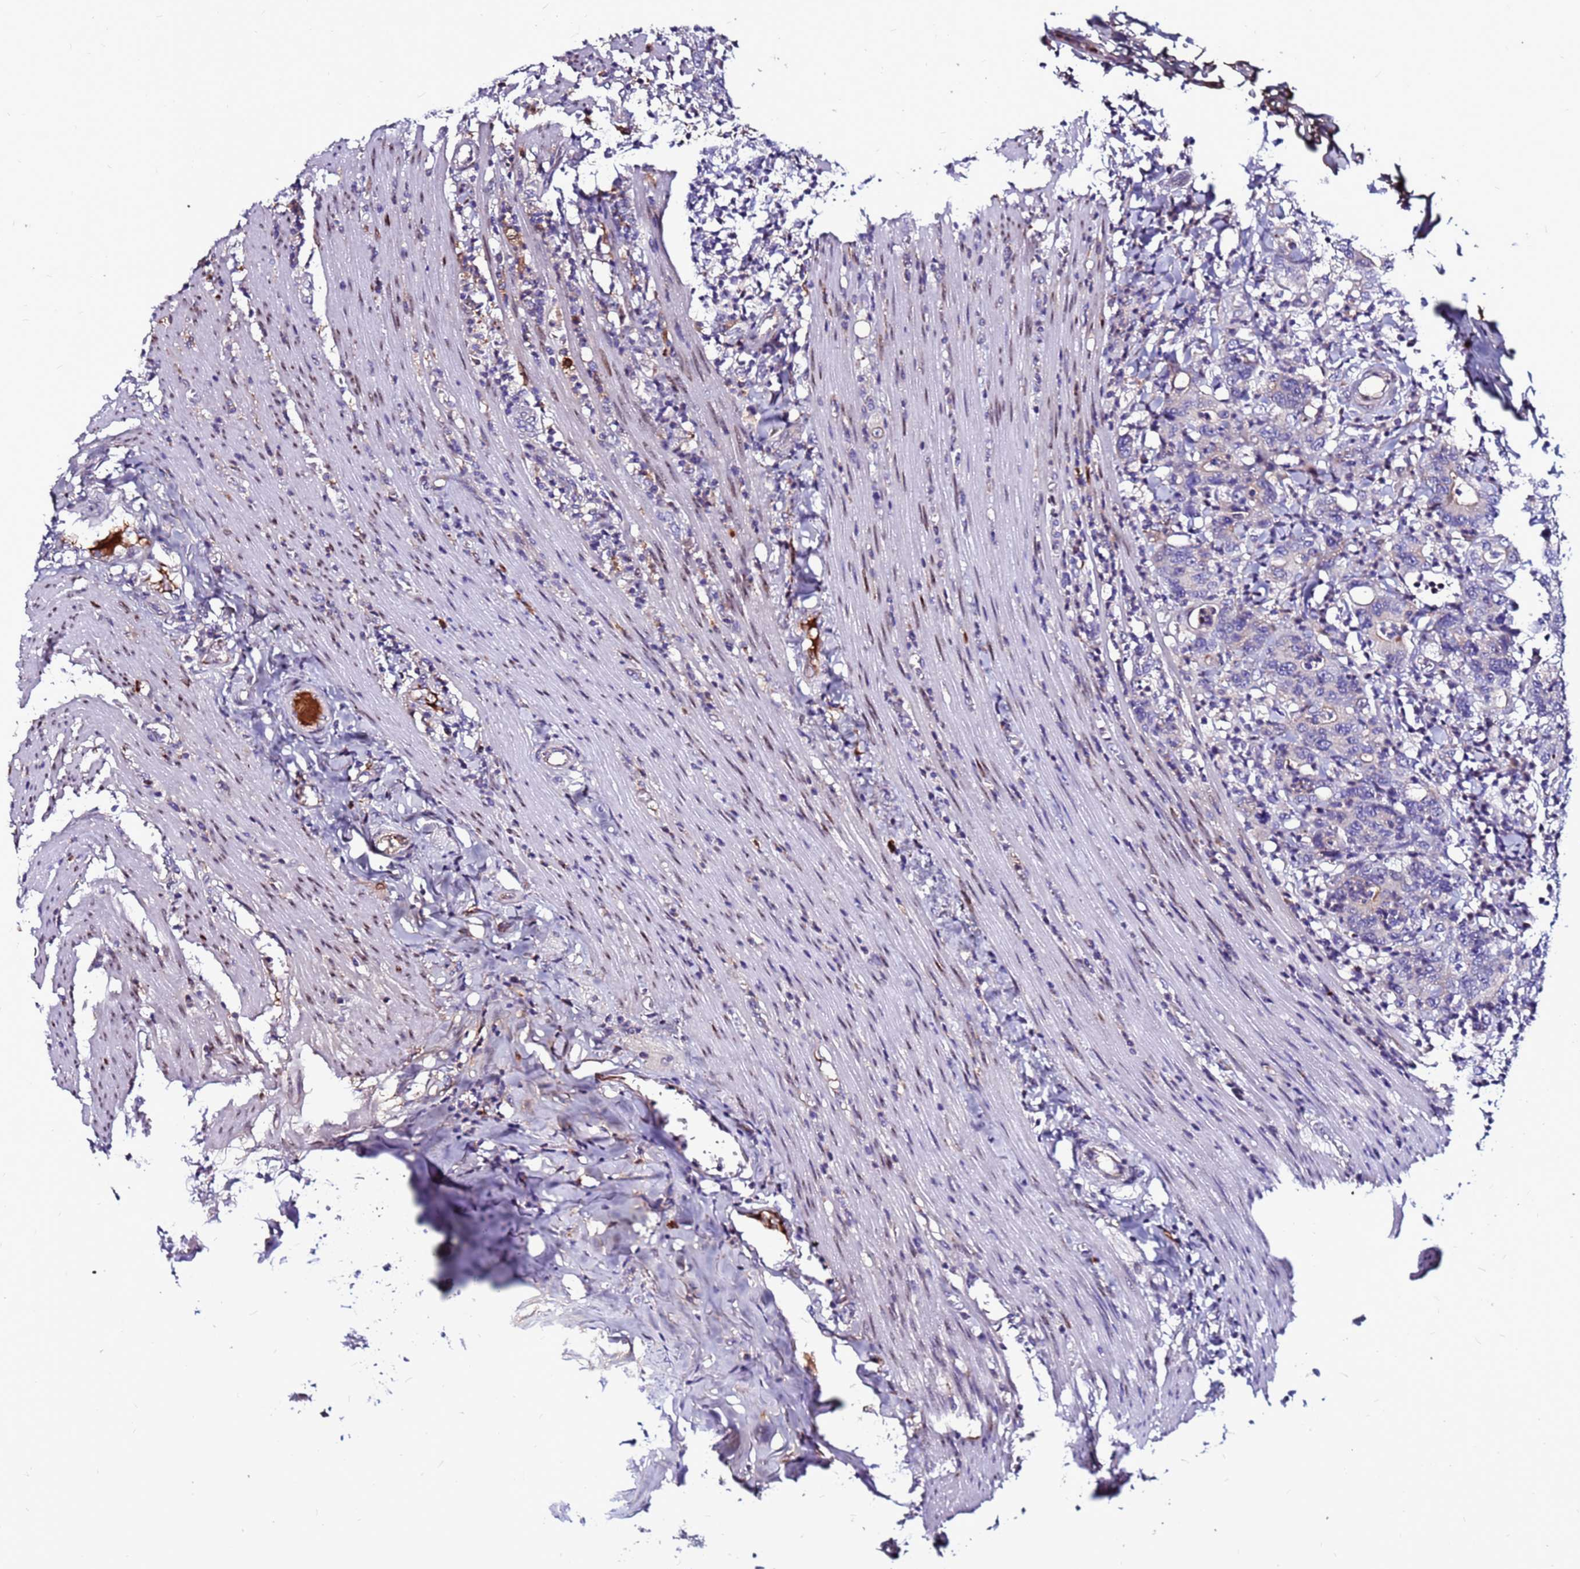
{"staining": {"intensity": "negative", "quantity": "none", "location": "none"}, "tissue": "colorectal cancer", "cell_type": "Tumor cells", "image_type": "cancer", "snomed": [{"axis": "morphology", "description": "Adenocarcinoma, NOS"}, {"axis": "topography", "description": "Colon"}], "caption": "The immunohistochemistry micrograph has no significant staining in tumor cells of colorectal cancer (adenocarcinoma) tissue.", "gene": "CCDC71", "patient": {"sex": "female", "age": 75}}